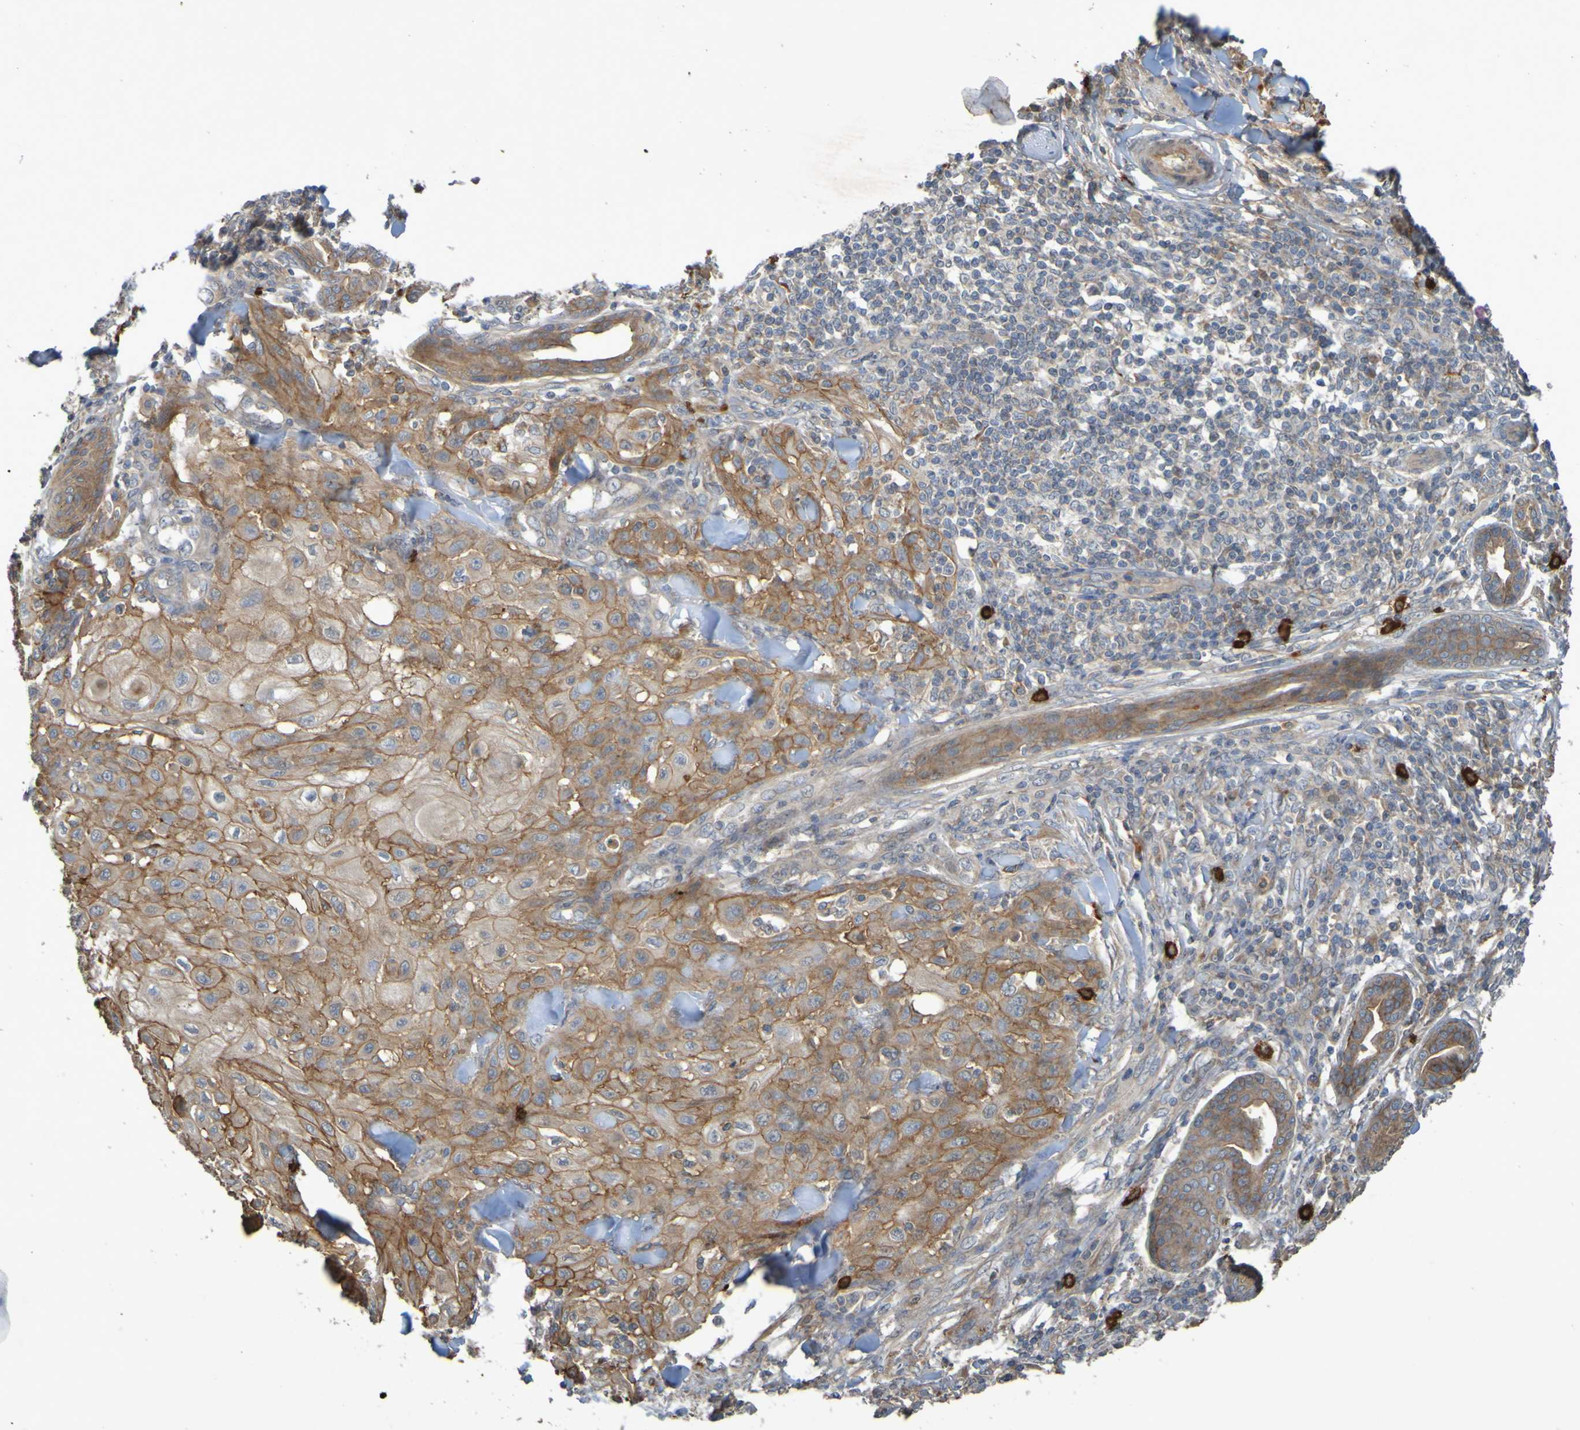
{"staining": {"intensity": "moderate", "quantity": ">75%", "location": "cytoplasmic/membranous"}, "tissue": "skin cancer", "cell_type": "Tumor cells", "image_type": "cancer", "snomed": [{"axis": "morphology", "description": "Squamous cell carcinoma, NOS"}, {"axis": "topography", "description": "Skin"}], "caption": "A brown stain shows moderate cytoplasmic/membranous expression of a protein in human skin cancer (squamous cell carcinoma) tumor cells. (DAB (3,3'-diaminobenzidine) = brown stain, brightfield microscopy at high magnification).", "gene": "B3GAT2", "patient": {"sex": "male", "age": 24}}